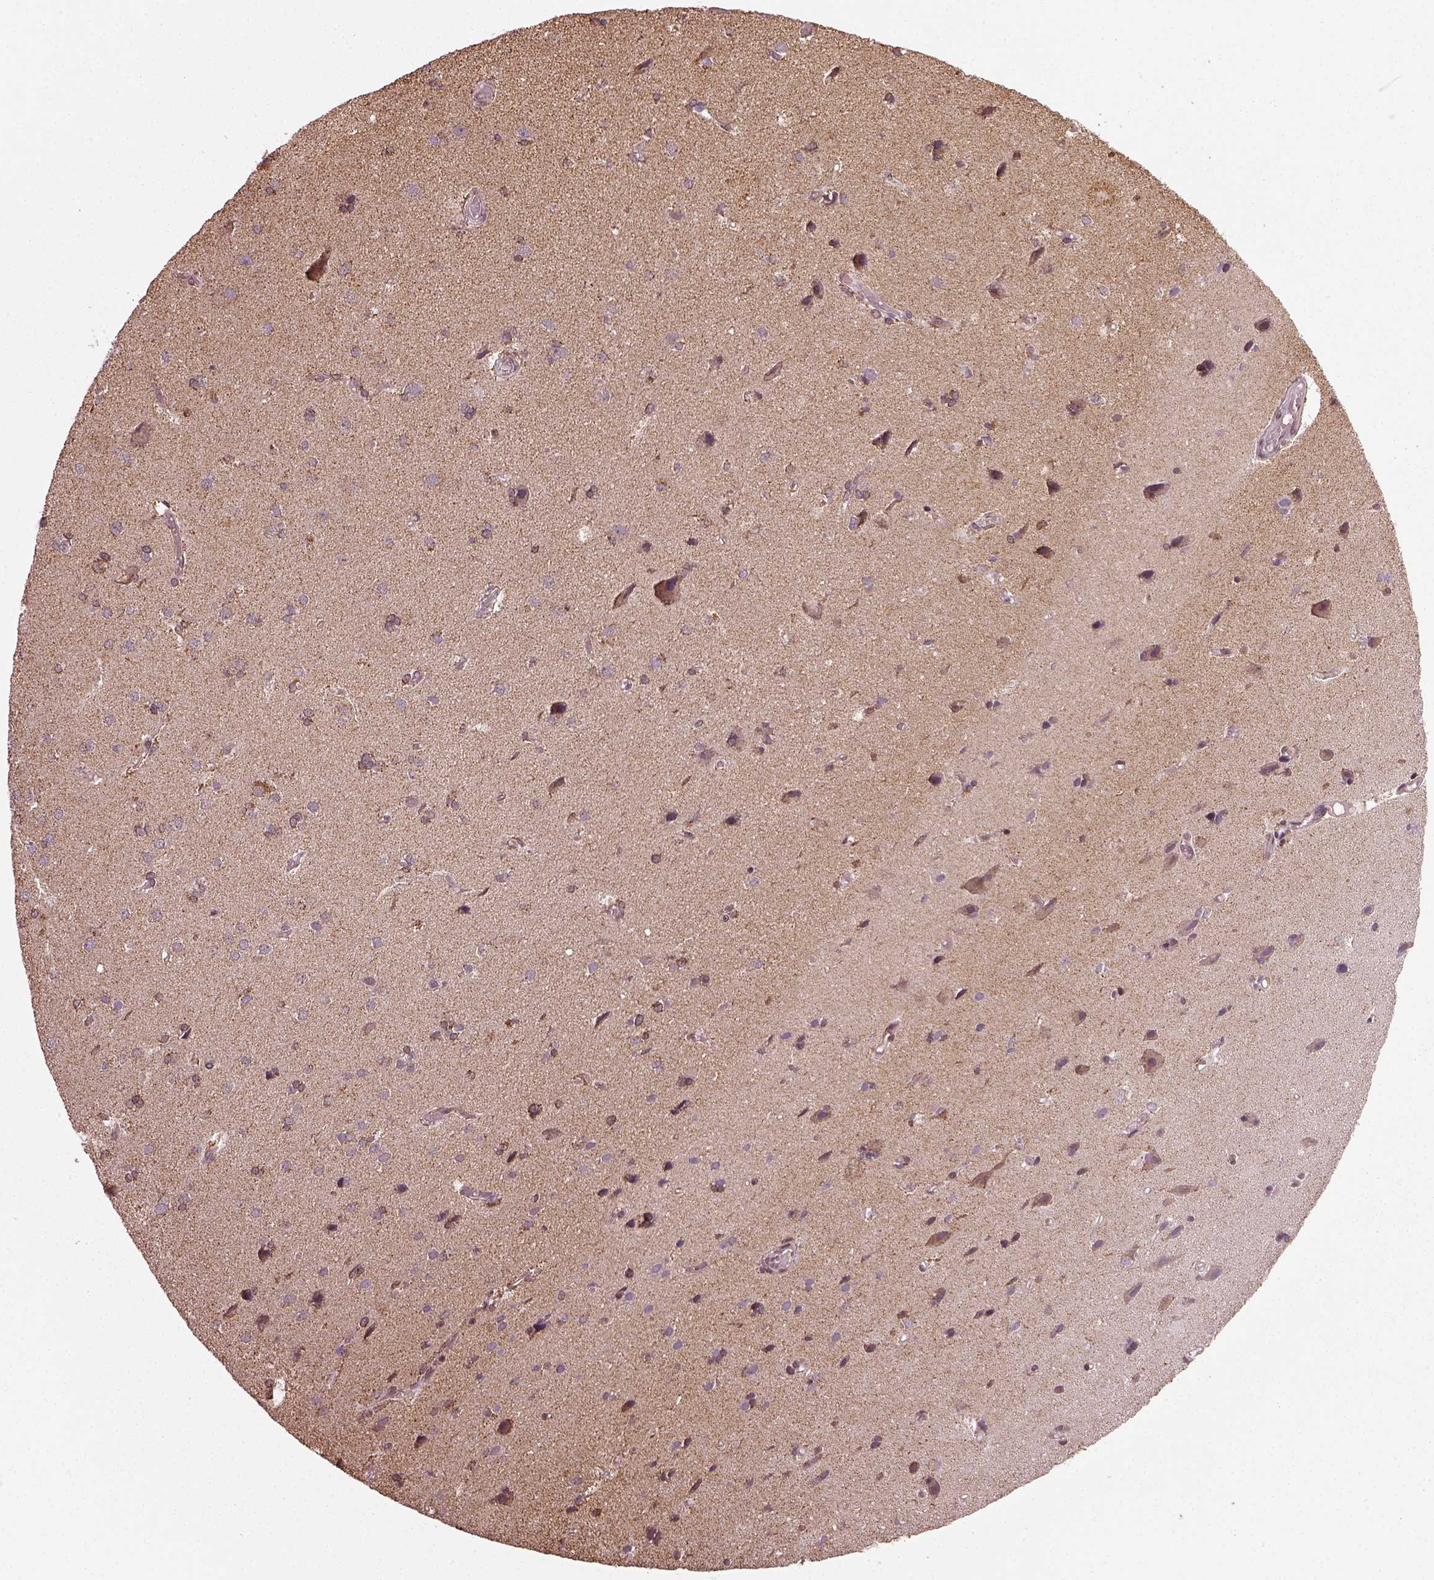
{"staining": {"intensity": "negative", "quantity": "none", "location": "none"}, "tissue": "cerebral cortex", "cell_type": "Endothelial cells", "image_type": "normal", "snomed": [{"axis": "morphology", "description": "Normal tissue, NOS"}, {"axis": "morphology", "description": "Glioma, malignant, High grade"}, {"axis": "topography", "description": "Cerebral cortex"}], "caption": "High power microscopy image of an IHC image of unremarkable cerebral cortex, revealing no significant expression in endothelial cells. Brightfield microscopy of immunohistochemistry stained with DAB (3,3'-diaminobenzidine) (brown) and hematoxylin (blue), captured at high magnification.", "gene": "ACOT2", "patient": {"sex": "male", "age": 71}}